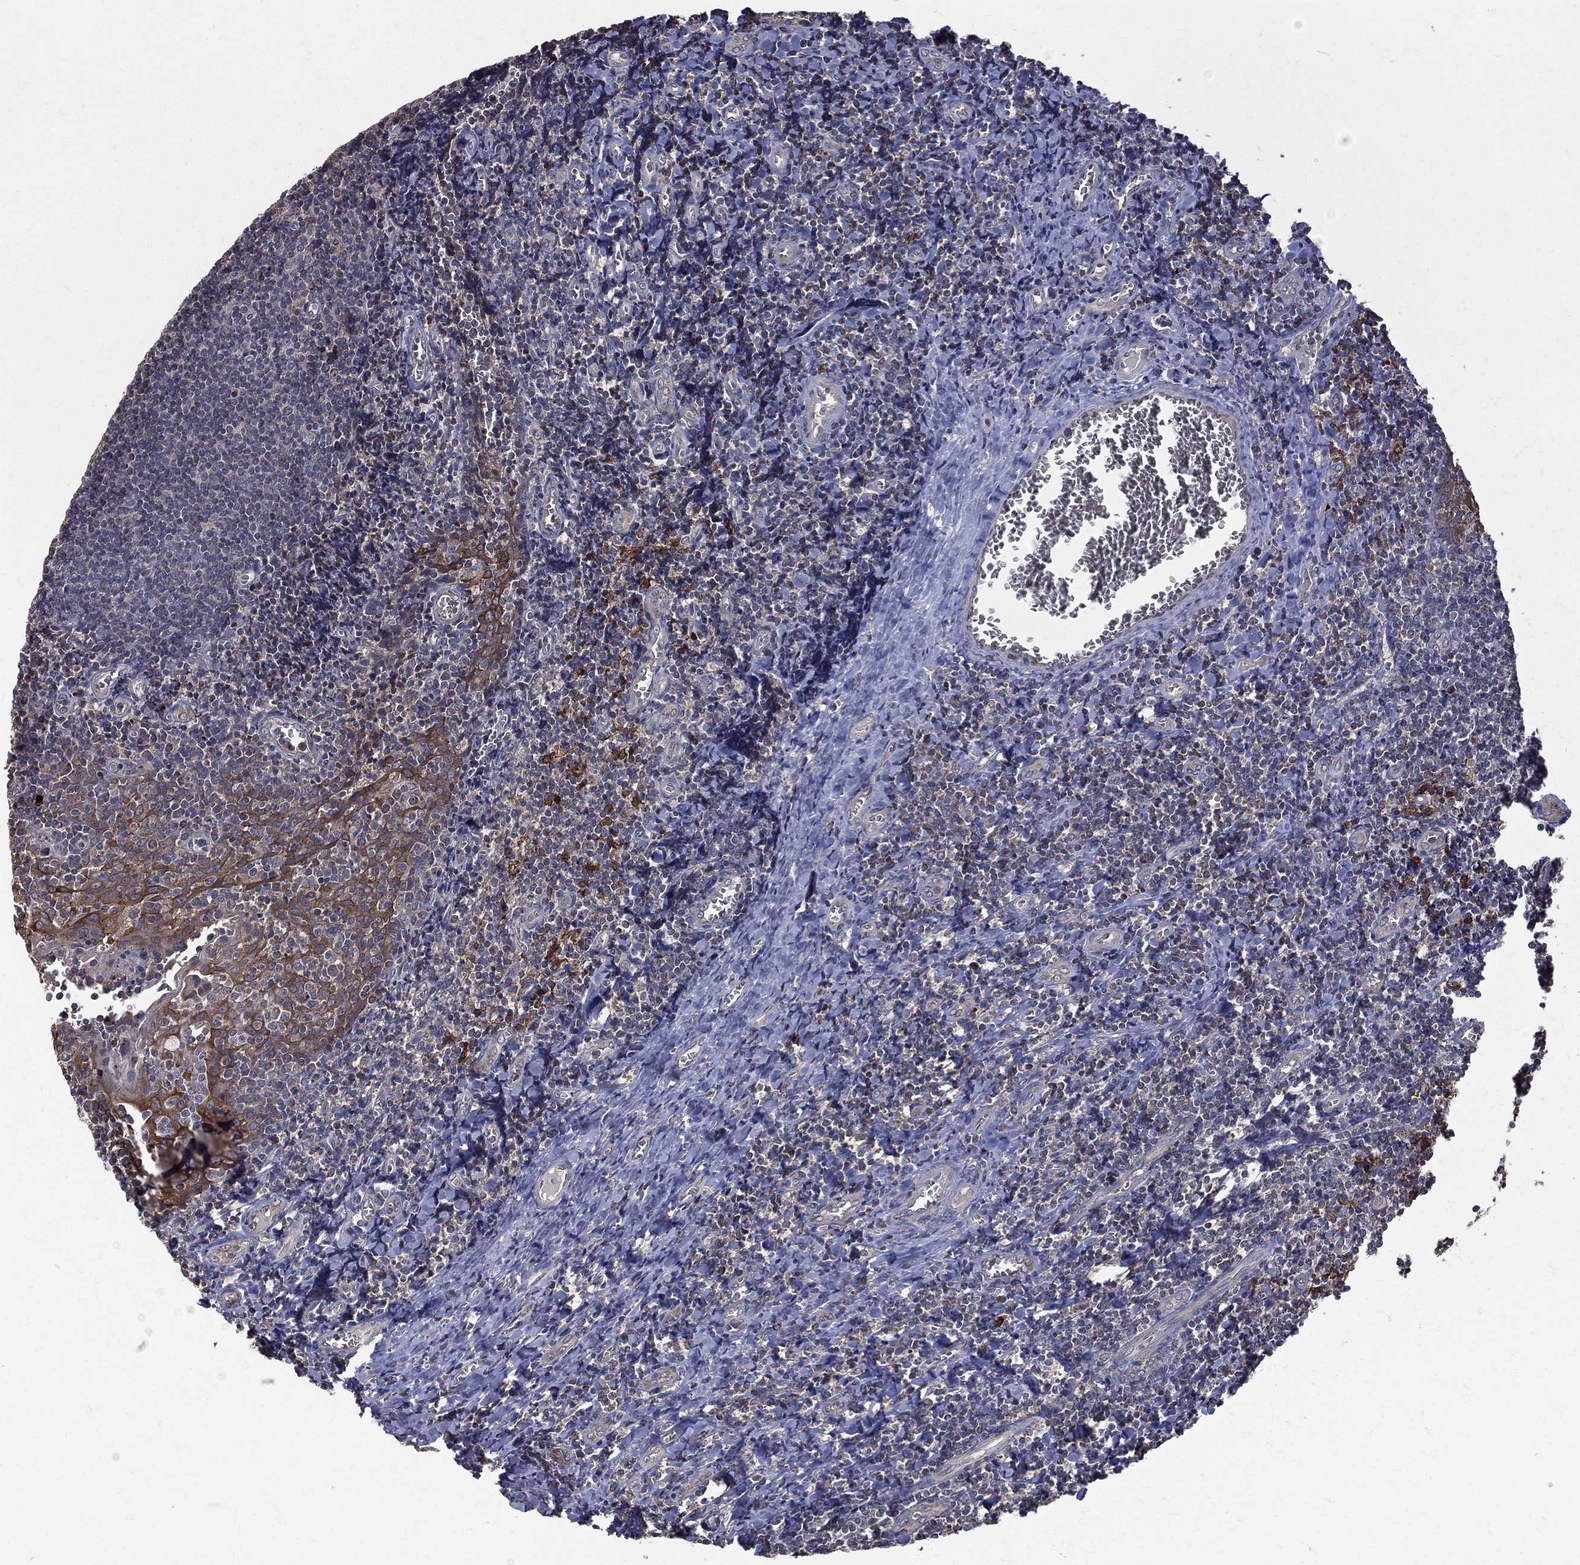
{"staining": {"intensity": "strong", "quantity": "25%-75%", "location": "cytoplasmic/membranous"}, "tissue": "tonsil", "cell_type": "Germinal center cells", "image_type": "normal", "snomed": [{"axis": "morphology", "description": "Normal tissue, NOS"}, {"axis": "morphology", "description": "Inflammation, NOS"}, {"axis": "topography", "description": "Tonsil"}], "caption": "Immunohistochemistry (DAB) staining of unremarkable human tonsil shows strong cytoplasmic/membranous protein expression in approximately 25%-75% of germinal center cells.", "gene": "RPGR", "patient": {"sex": "female", "age": 31}}